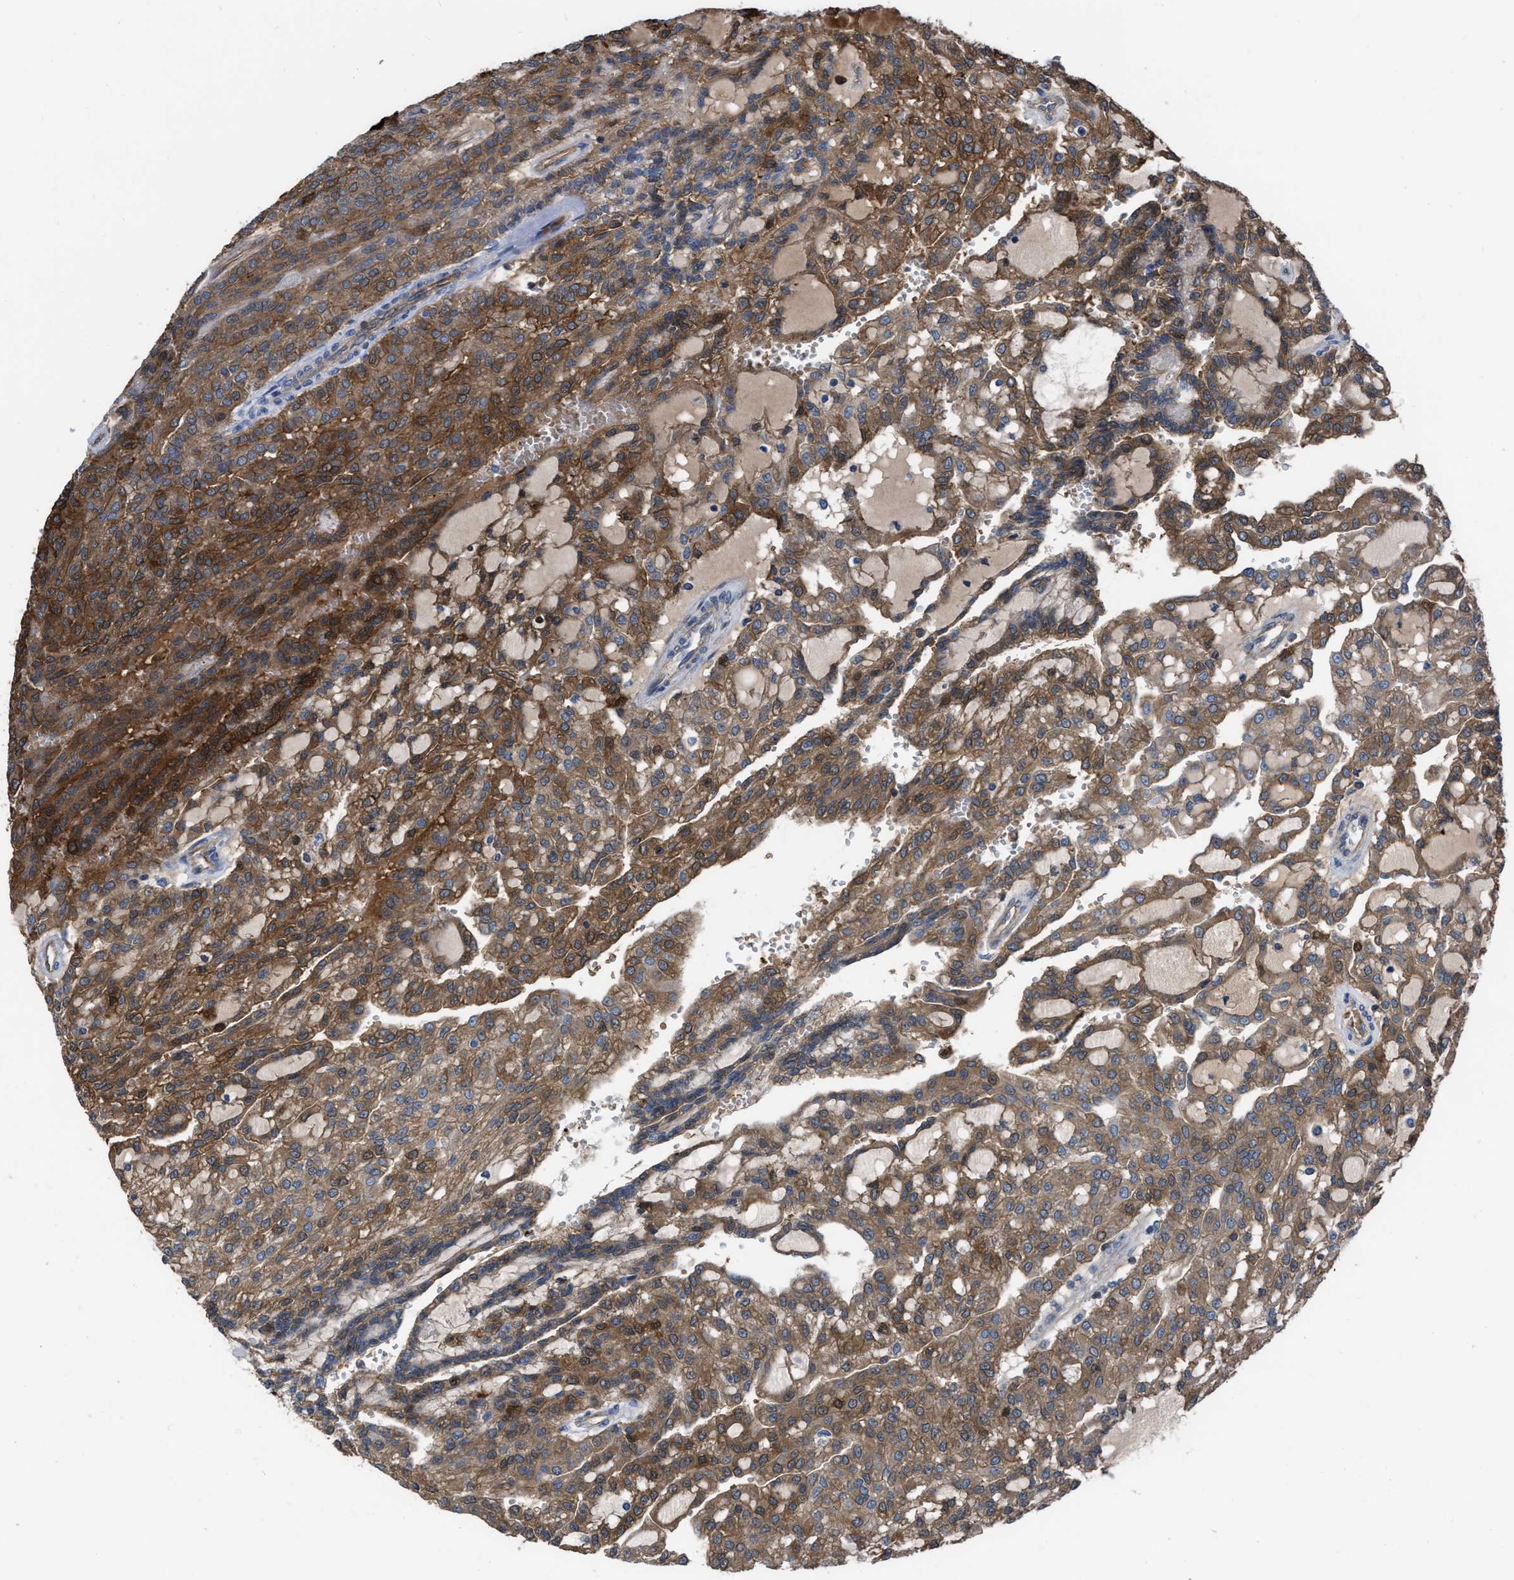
{"staining": {"intensity": "moderate", "quantity": ">75%", "location": "cytoplasmic/membranous"}, "tissue": "renal cancer", "cell_type": "Tumor cells", "image_type": "cancer", "snomed": [{"axis": "morphology", "description": "Adenocarcinoma, NOS"}, {"axis": "topography", "description": "Kidney"}], "caption": "Protein analysis of renal cancer tissue displays moderate cytoplasmic/membranous positivity in about >75% of tumor cells. The staining was performed using DAB (3,3'-diaminobenzidine), with brown indicating positive protein expression. Nuclei are stained blue with hematoxylin.", "gene": "TRIOBP", "patient": {"sex": "male", "age": 63}}